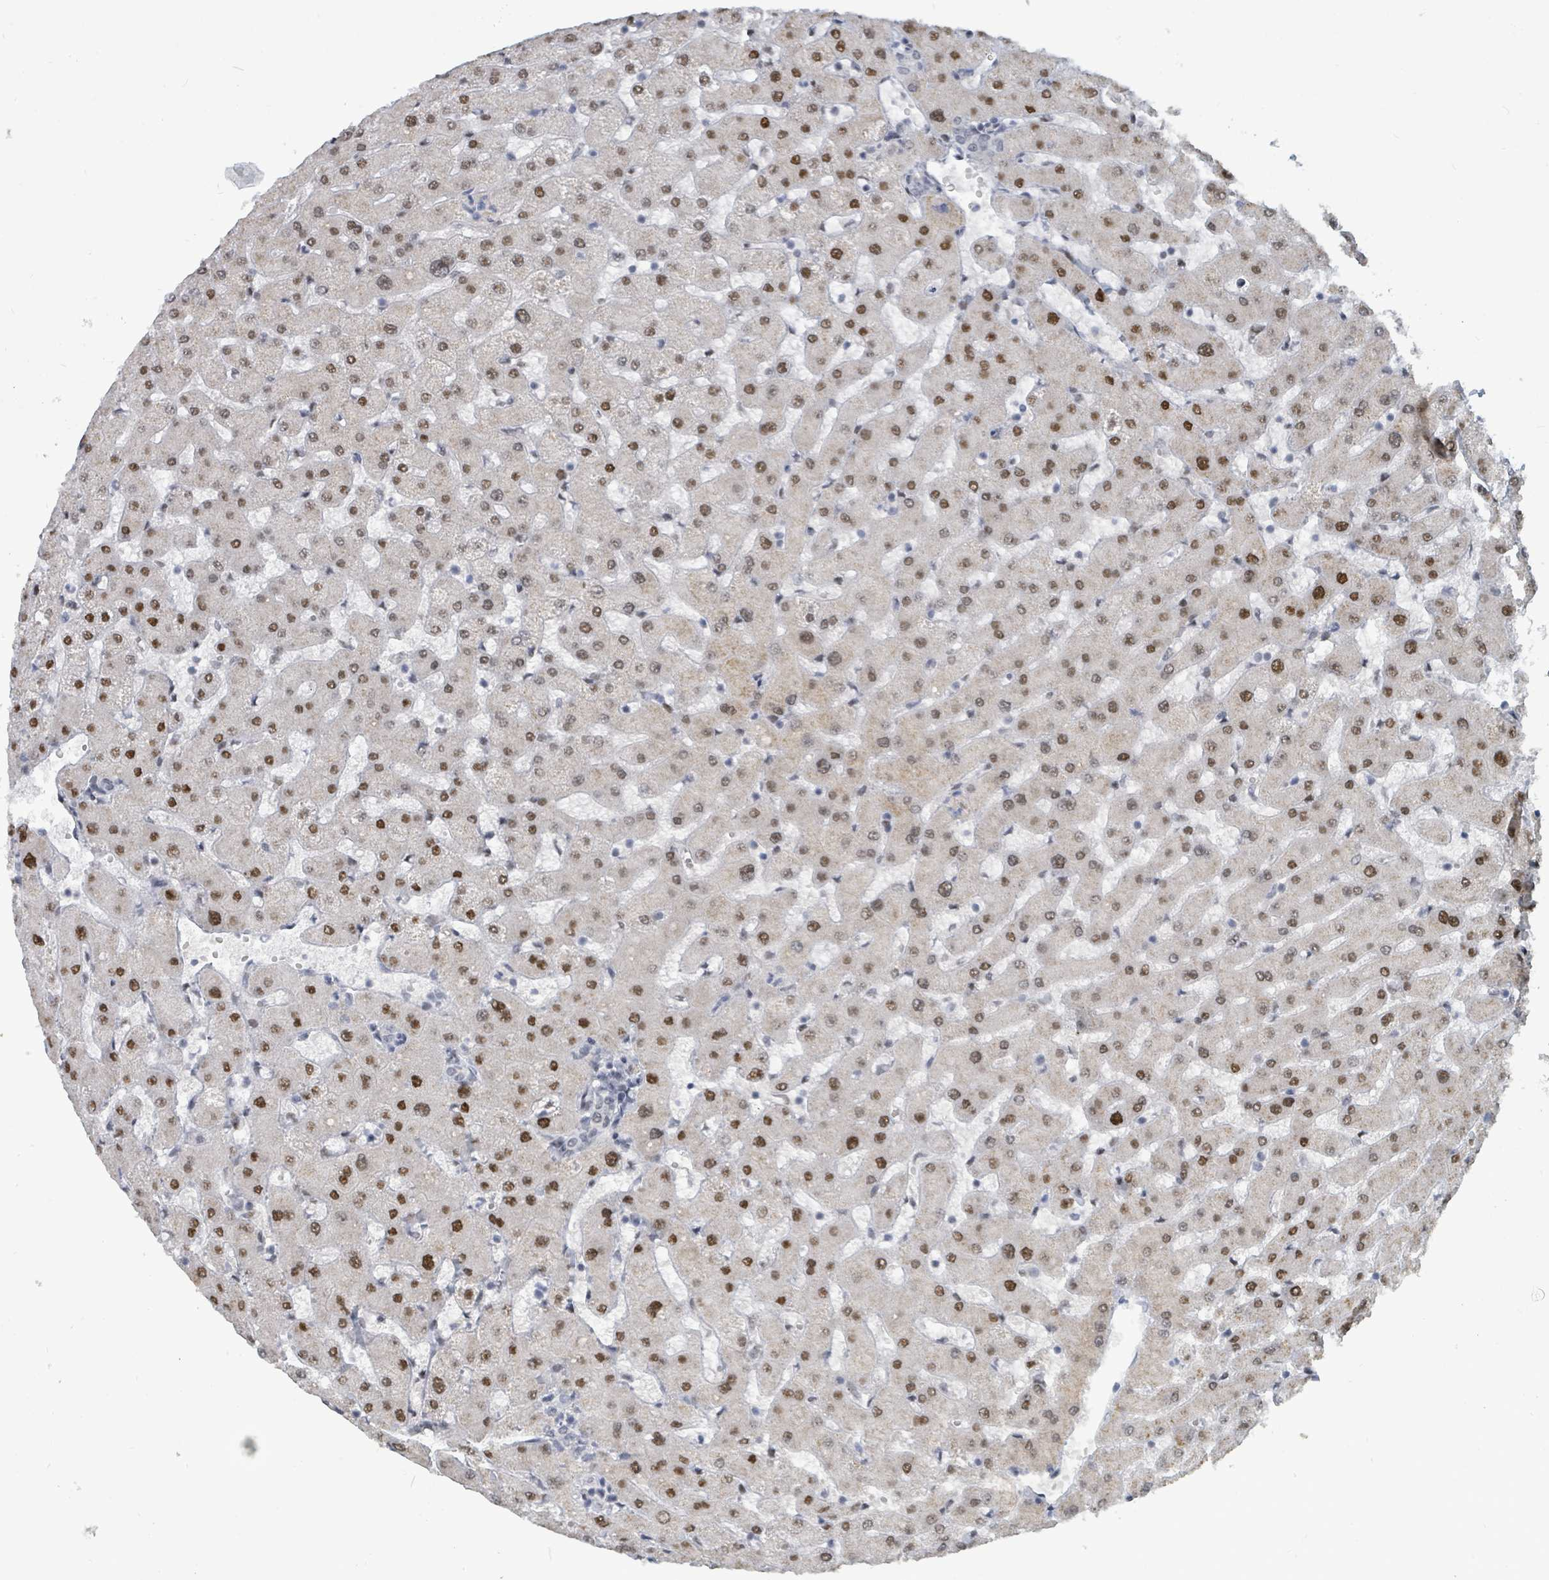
{"staining": {"intensity": "negative", "quantity": "none", "location": "none"}, "tissue": "liver", "cell_type": "Cholangiocytes", "image_type": "normal", "snomed": [{"axis": "morphology", "description": "Normal tissue, NOS"}, {"axis": "topography", "description": "Liver"}], "caption": "This is an immunohistochemistry histopathology image of benign liver. There is no expression in cholangiocytes.", "gene": "UCK1", "patient": {"sex": "female", "age": 63}}